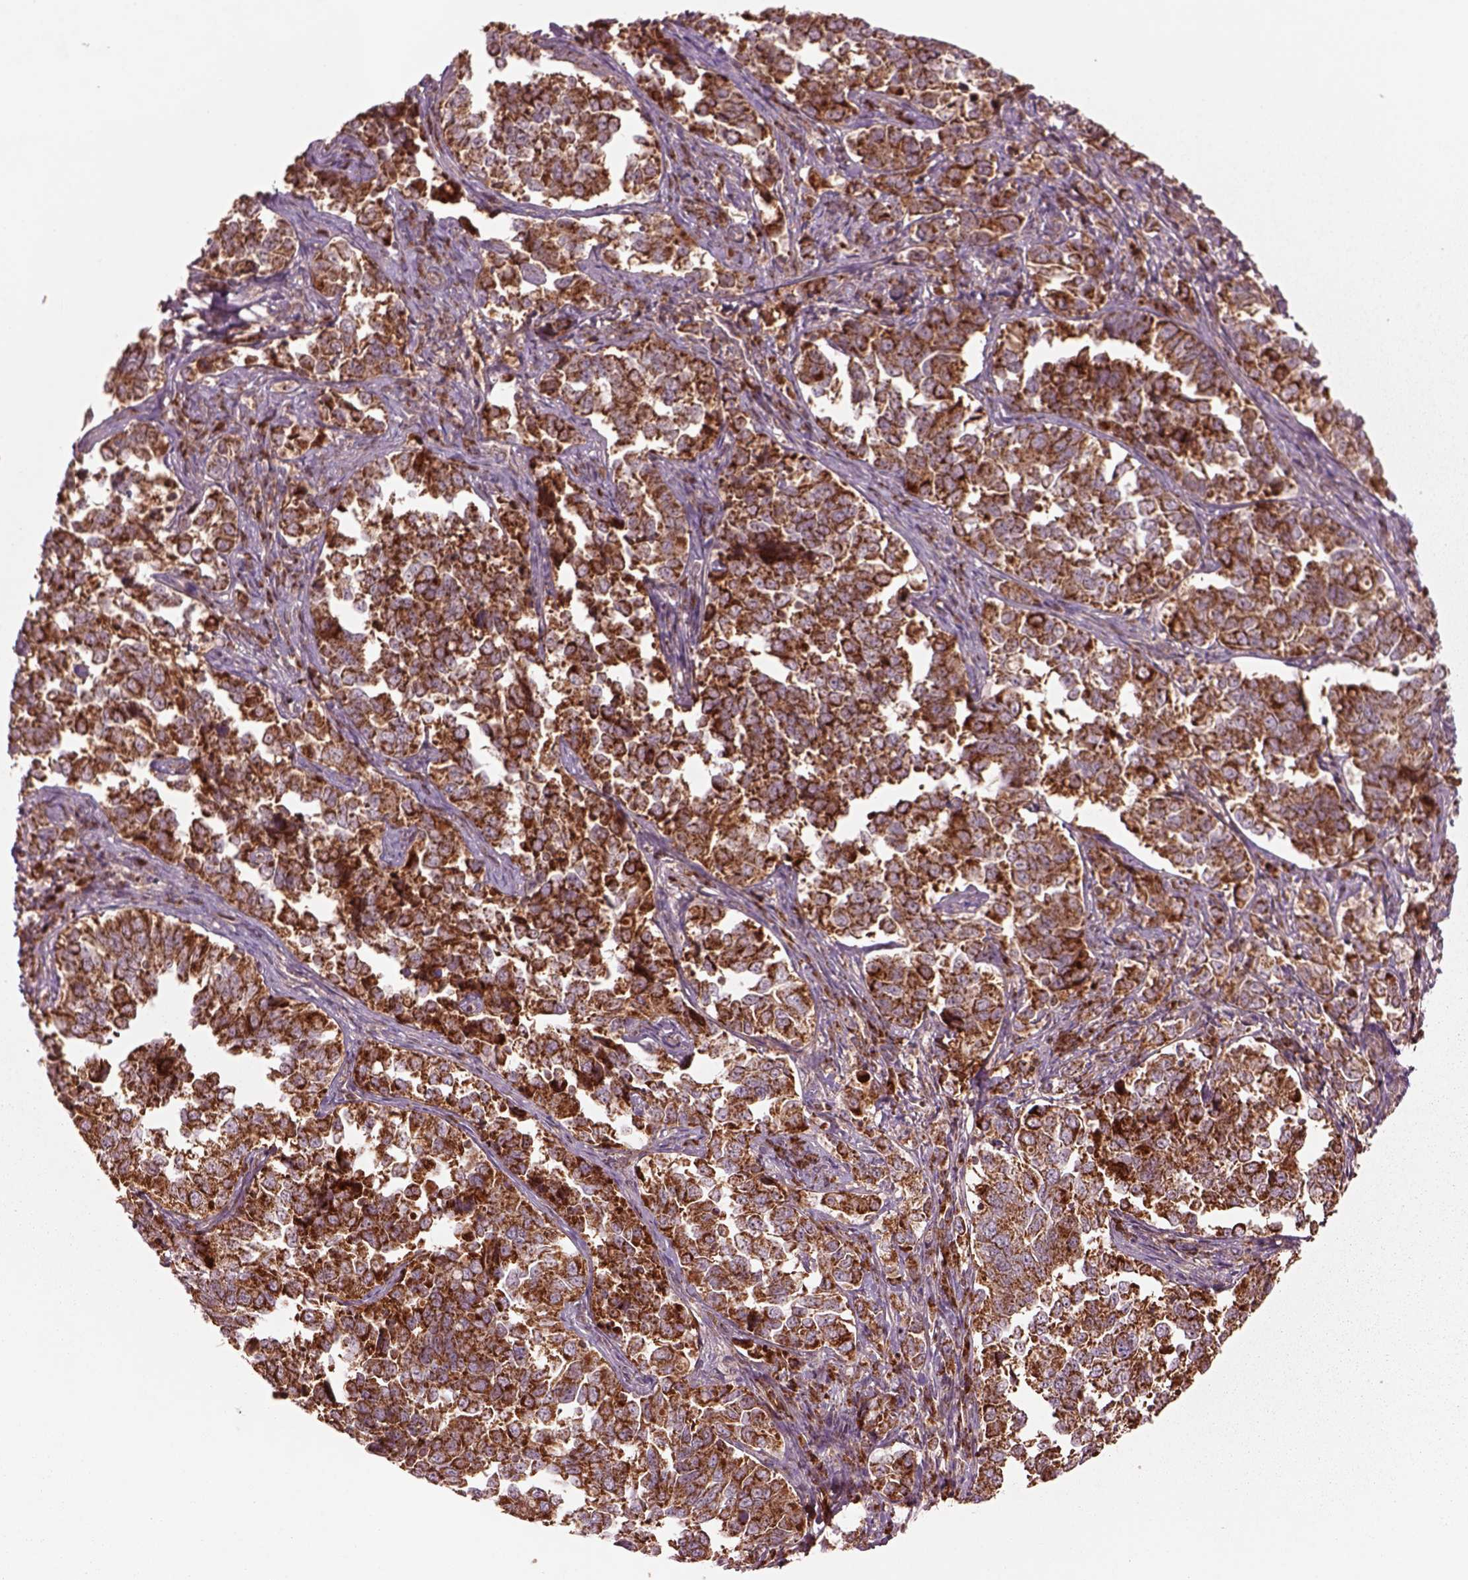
{"staining": {"intensity": "strong", "quantity": ">75%", "location": "cytoplasmic/membranous"}, "tissue": "endometrial cancer", "cell_type": "Tumor cells", "image_type": "cancer", "snomed": [{"axis": "morphology", "description": "Adenocarcinoma, NOS"}, {"axis": "topography", "description": "Endometrium"}], "caption": "Immunohistochemical staining of human endometrial adenocarcinoma shows high levels of strong cytoplasmic/membranous protein staining in approximately >75% of tumor cells. The protein is stained brown, and the nuclei are stained in blue (DAB (3,3'-diaminobenzidine) IHC with brightfield microscopy, high magnification).", "gene": "SLC25A5", "patient": {"sex": "female", "age": 43}}